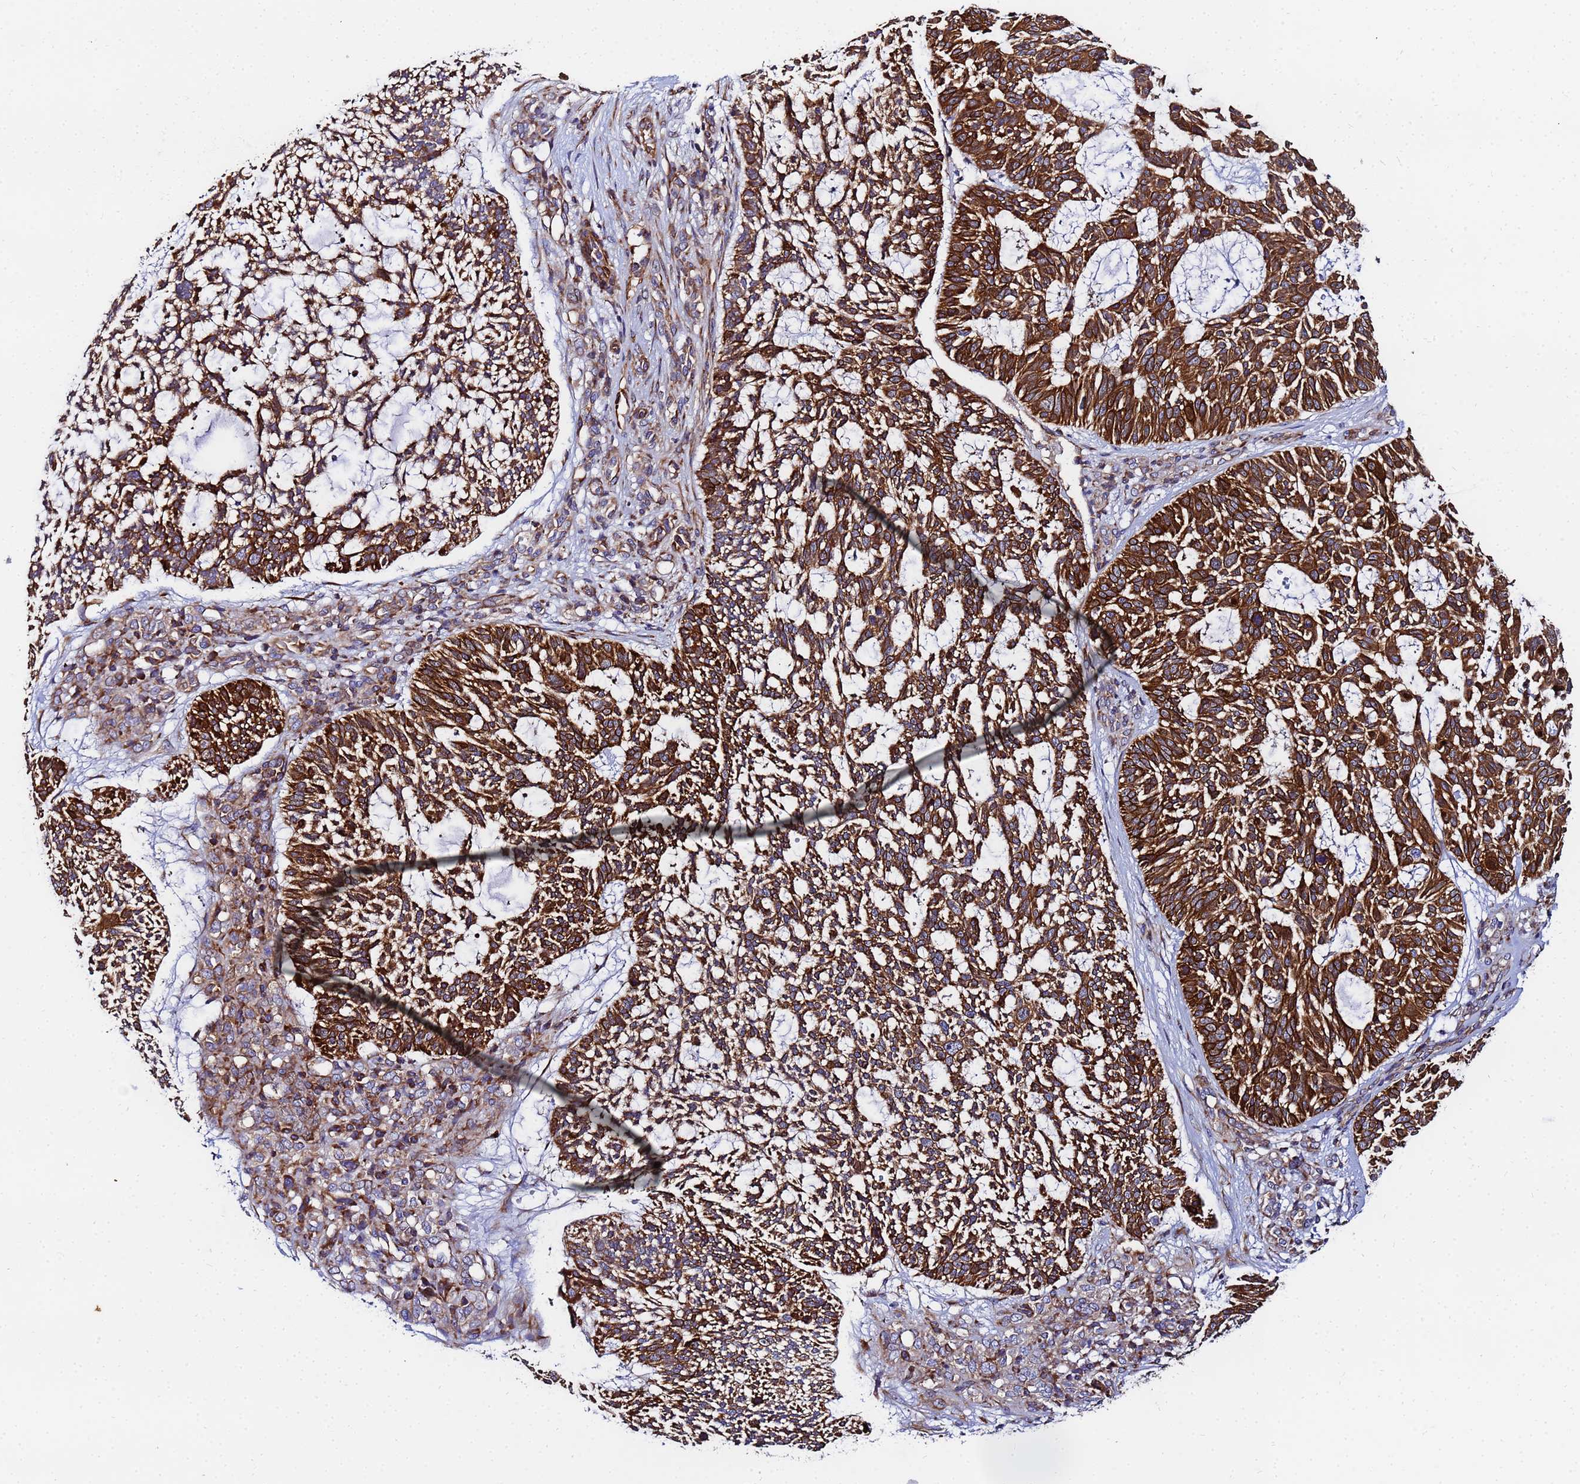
{"staining": {"intensity": "strong", "quantity": ">75%", "location": "cytoplasmic/membranous"}, "tissue": "skin cancer", "cell_type": "Tumor cells", "image_type": "cancer", "snomed": [{"axis": "morphology", "description": "Basal cell carcinoma"}, {"axis": "topography", "description": "Skin"}], "caption": "A high amount of strong cytoplasmic/membranous staining is seen in approximately >75% of tumor cells in basal cell carcinoma (skin) tissue.", "gene": "POM121", "patient": {"sex": "male", "age": 88}}